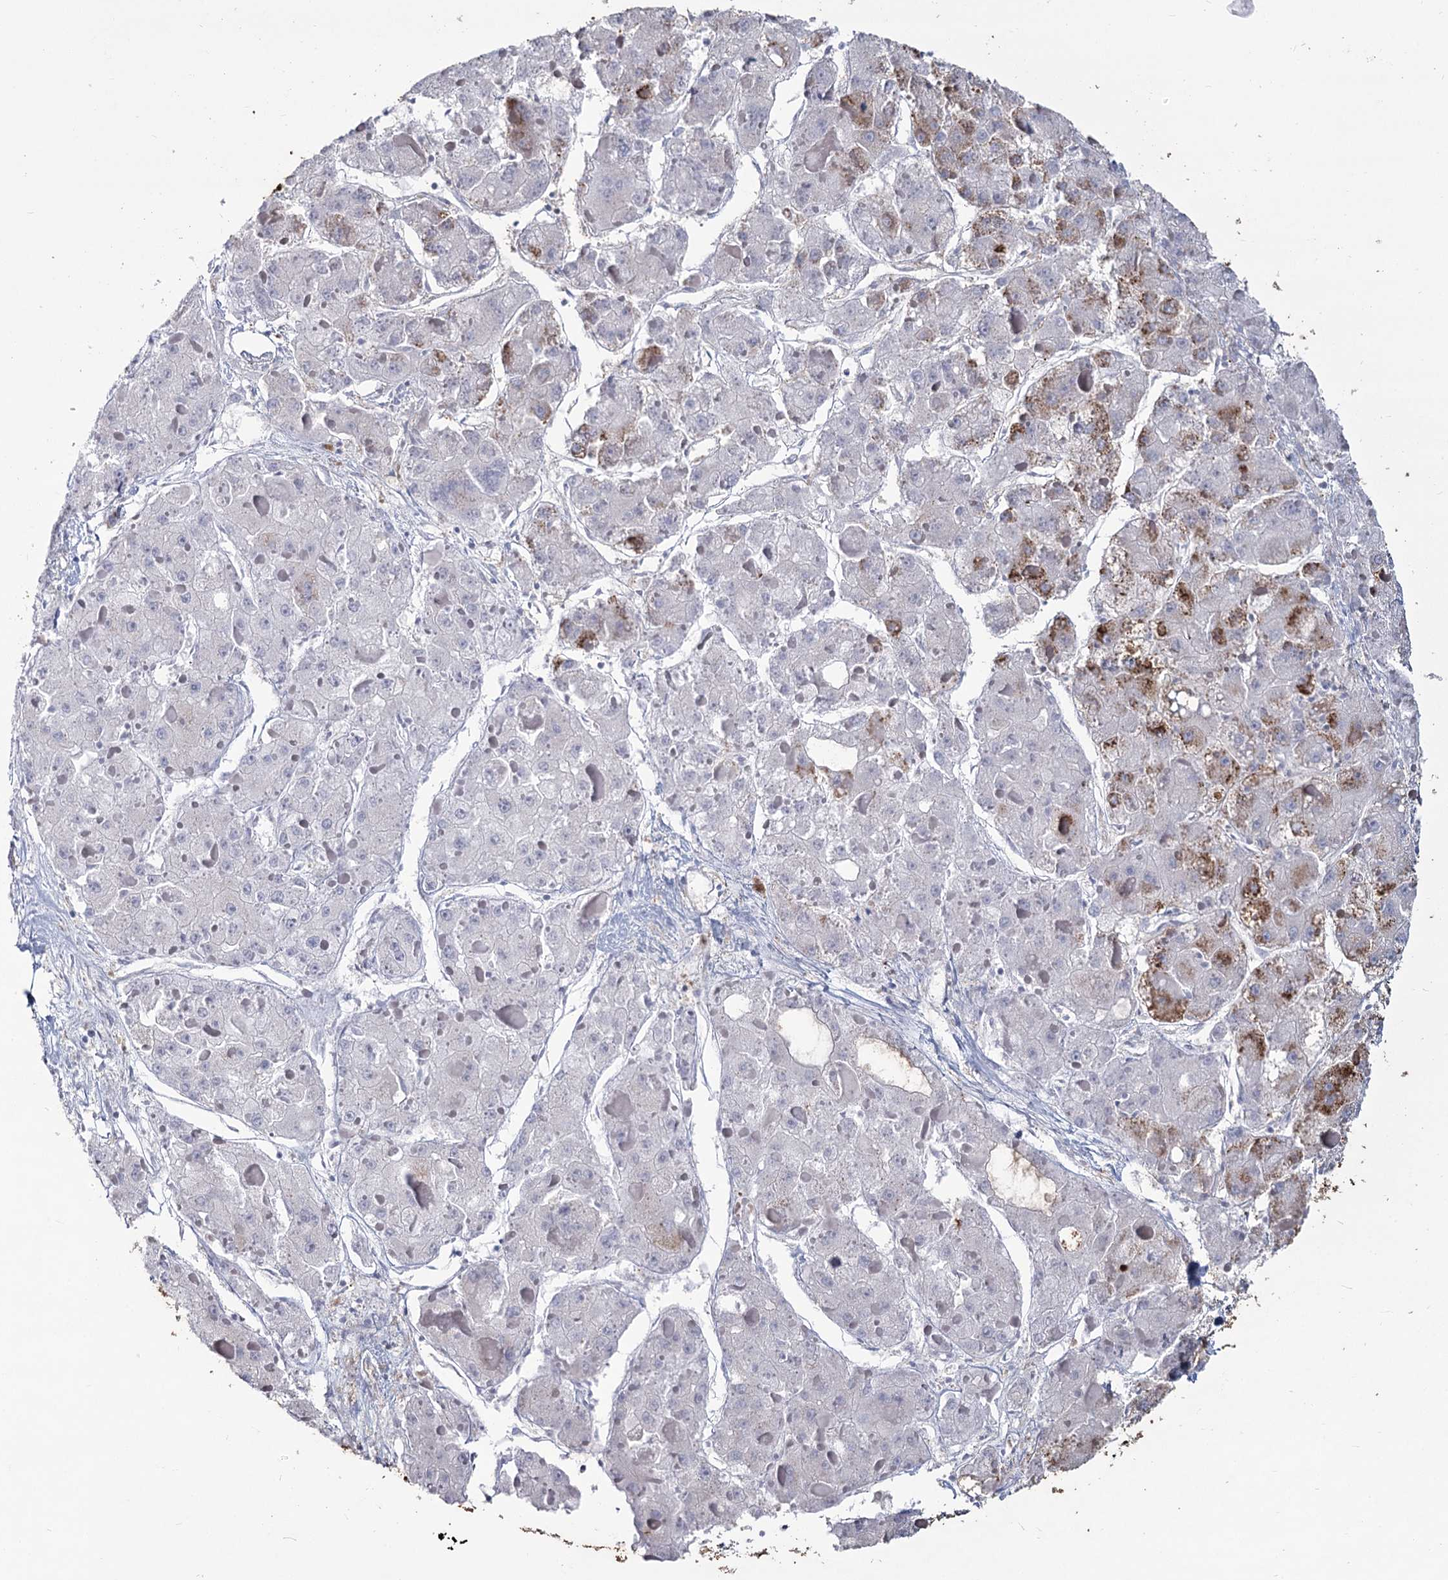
{"staining": {"intensity": "moderate", "quantity": "<25%", "location": "cytoplasmic/membranous"}, "tissue": "liver cancer", "cell_type": "Tumor cells", "image_type": "cancer", "snomed": [{"axis": "morphology", "description": "Carcinoma, Hepatocellular, NOS"}, {"axis": "topography", "description": "Liver"}], "caption": "This histopathology image displays liver cancer stained with IHC to label a protein in brown. The cytoplasmic/membranous of tumor cells show moderate positivity for the protein. Nuclei are counter-stained blue.", "gene": "SLC6A19", "patient": {"sex": "female", "age": 73}}